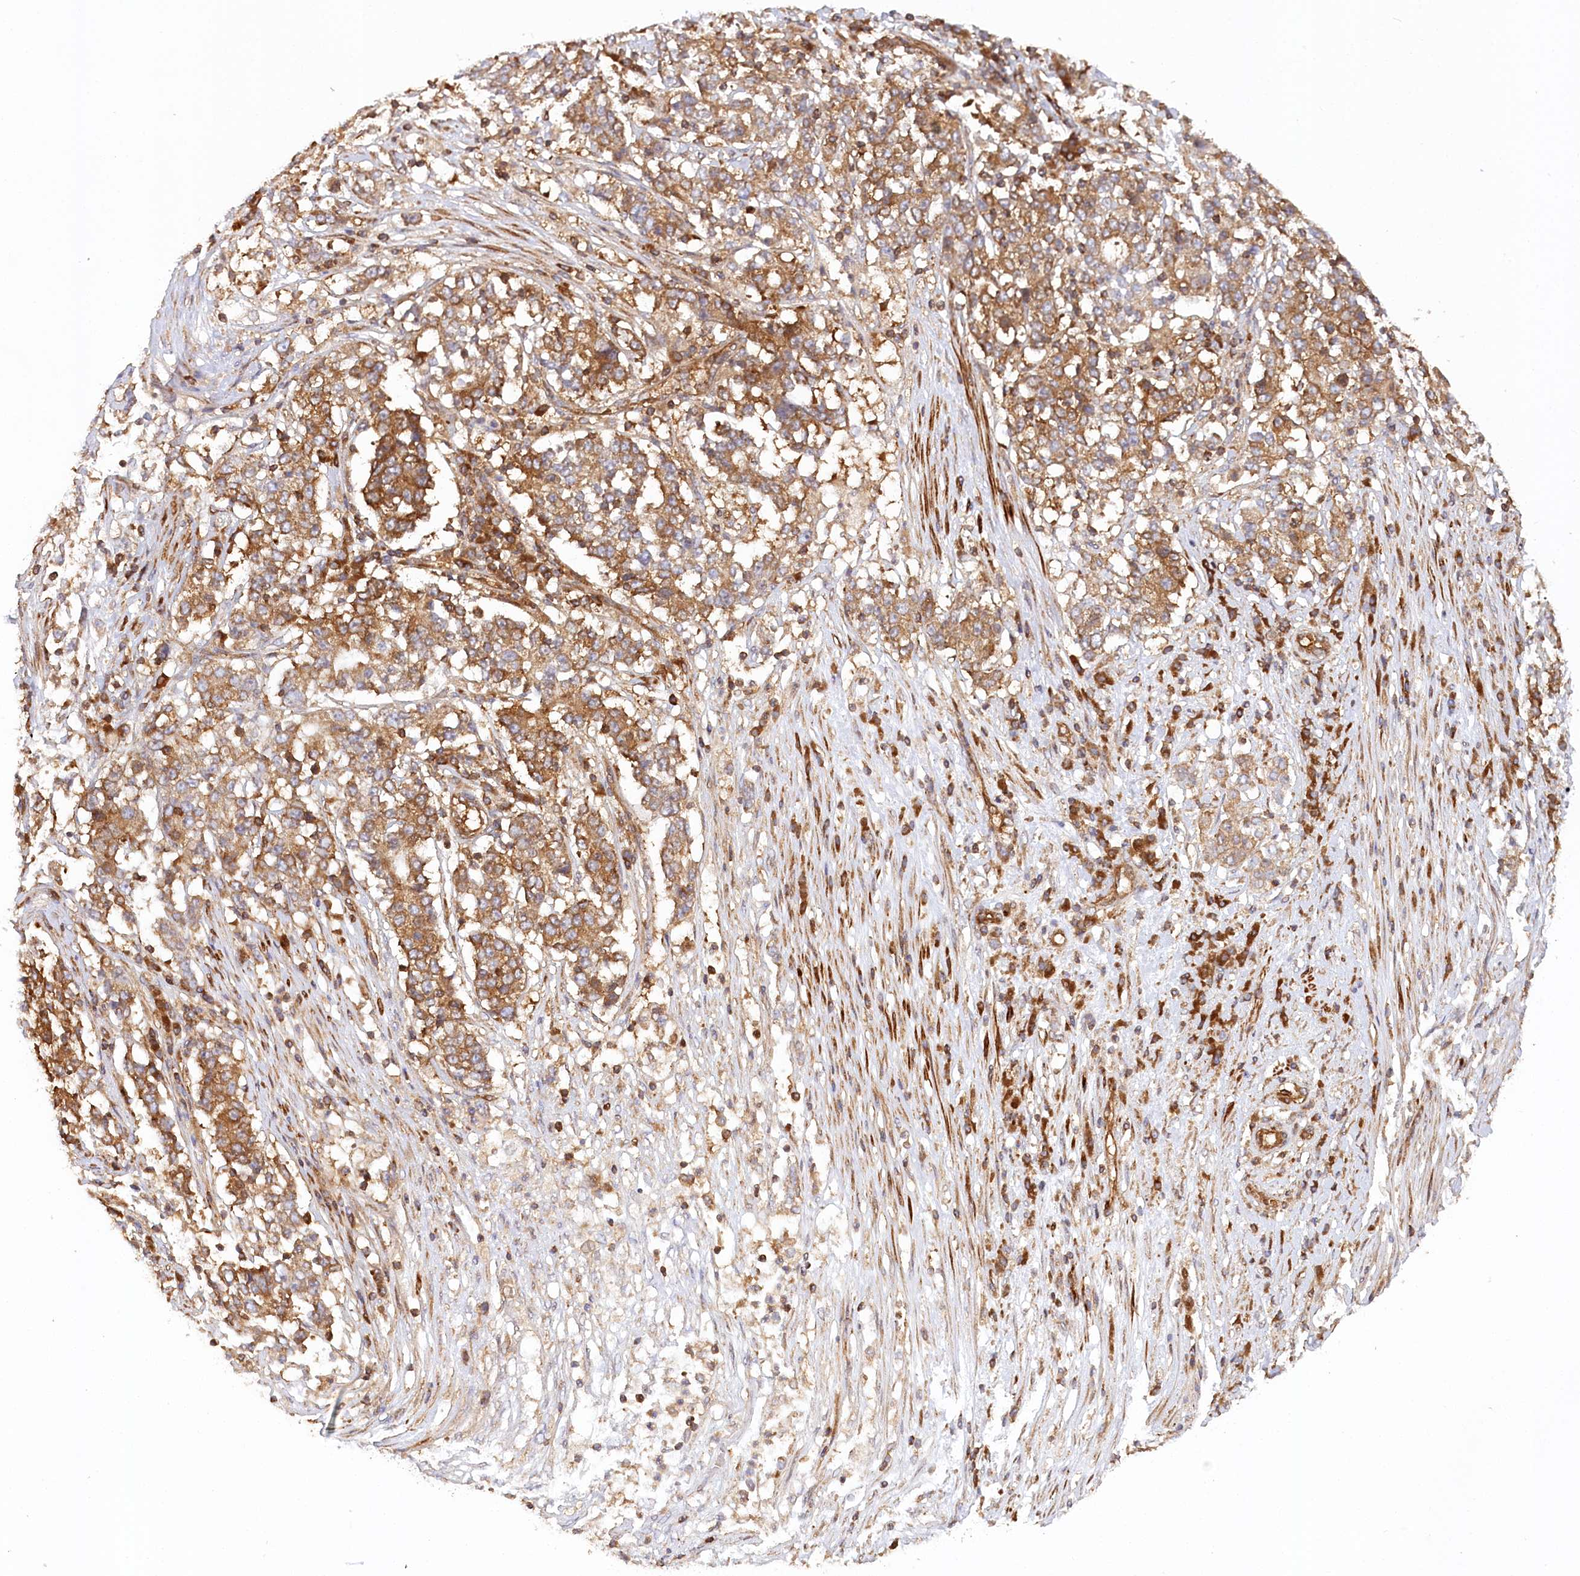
{"staining": {"intensity": "moderate", "quantity": ">75%", "location": "cytoplasmic/membranous"}, "tissue": "stomach cancer", "cell_type": "Tumor cells", "image_type": "cancer", "snomed": [{"axis": "morphology", "description": "Adenocarcinoma, NOS"}, {"axis": "topography", "description": "Stomach"}], "caption": "Tumor cells demonstrate moderate cytoplasmic/membranous positivity in approximately >75% of cells in stomach adenocarcinoma.", "gene": "PAIP2", "patient": {"sex": "male", "age": 59}}